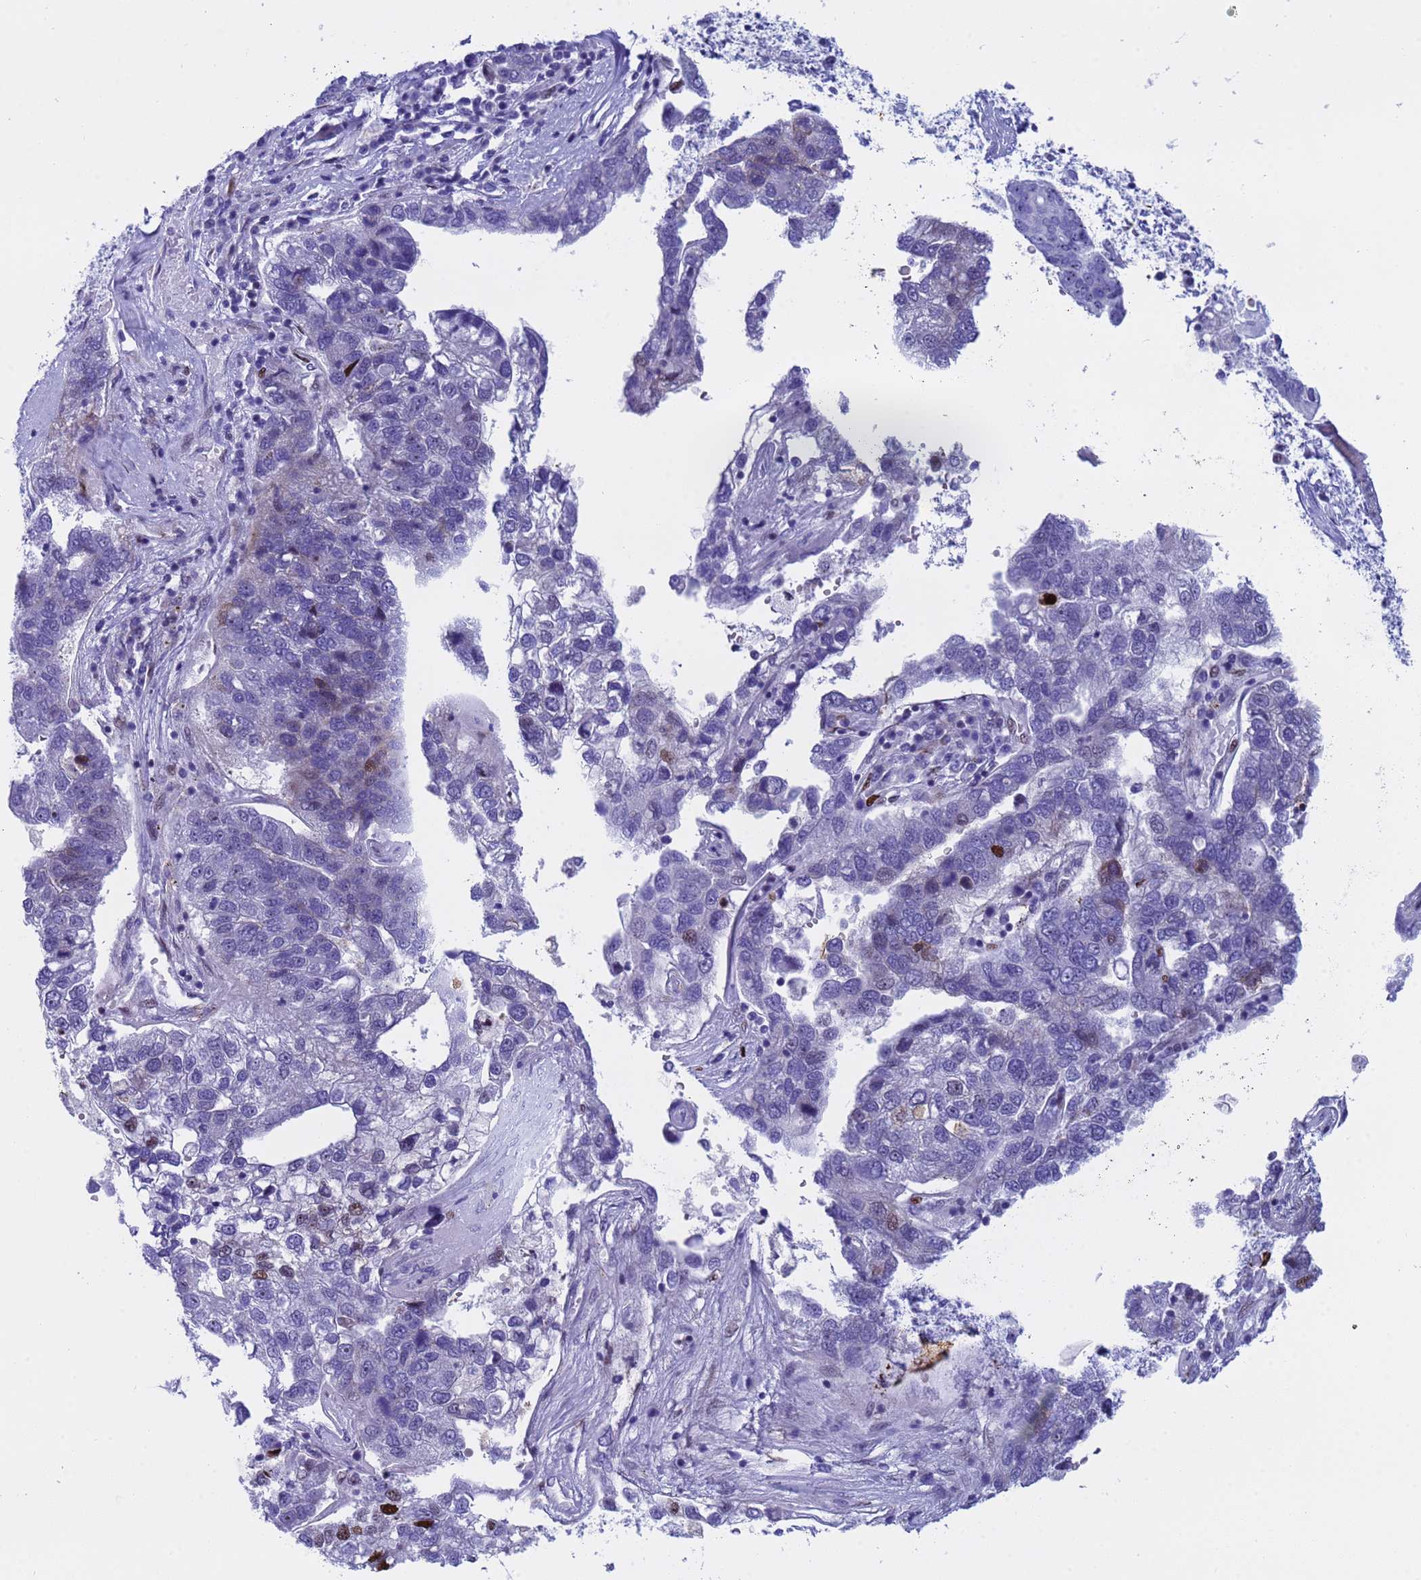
{"staining": {"intensity": "negative", "quantity": "none", "location": "none"}, "tissue": "pancreatic cancer", "cell_type": "Tumor cells", "image_type": "cancer", "snomed": [{"axis": "morphology", "description": "Adenocarcinoma, NOS"}, {"axis": "topography", "description": "Pancreas"}], "caption": "Immunohistochemistry of pancreatic adenocarcinoma shows no positivity in tumor cells. (DAB (3,3'-diaminobenzidine) IHC with hematoxylin counter stain).", "gene": "POP5", "patient": {"sex": "female", "age": 61}}